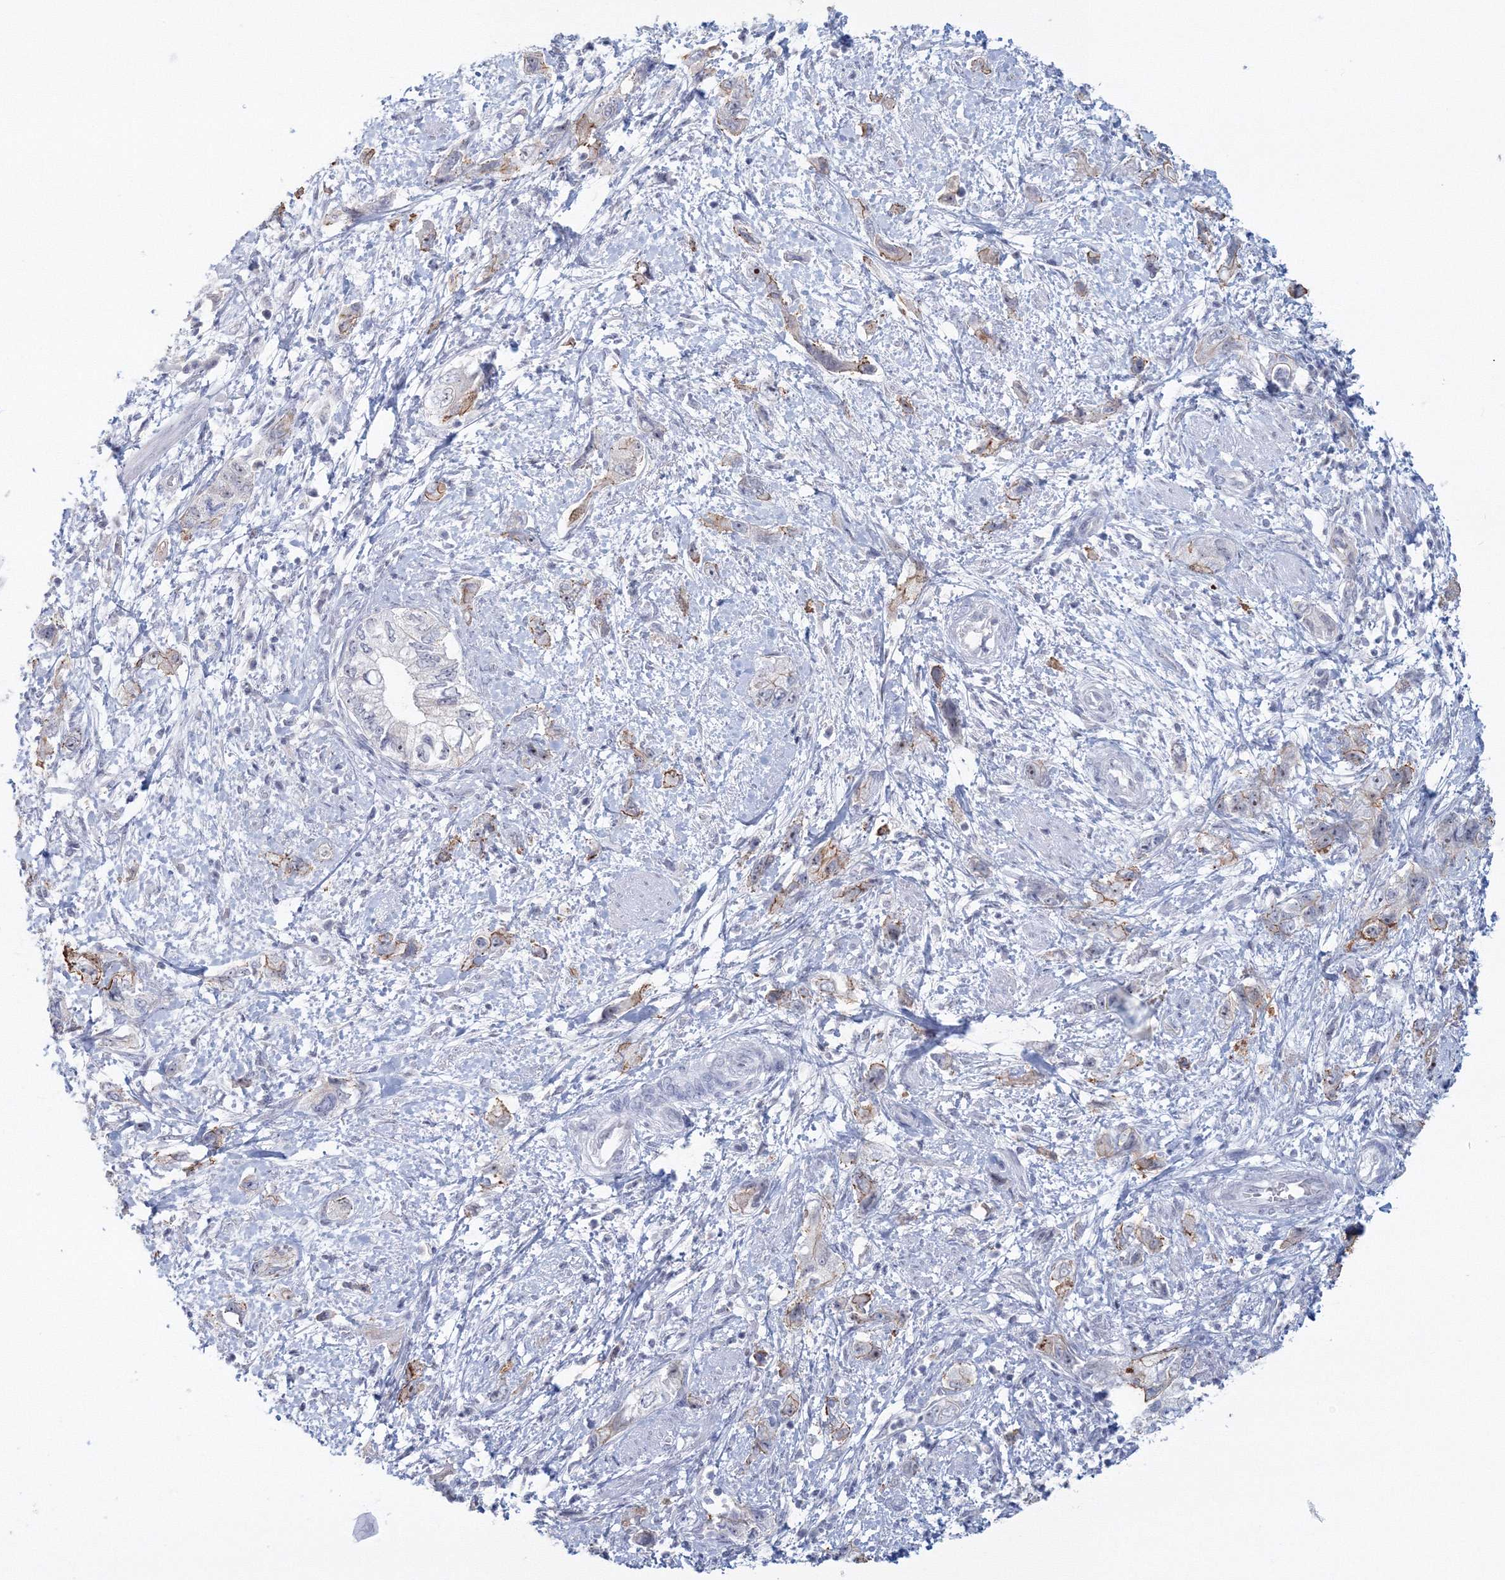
{"staining": {"intensity": "weak", "quantity": "<25%", "location": "cytoplasmic/membranous"}, "tissue": "pancreatic cancer", "cell_type": "Tumor cells", "image_type": "cancer", "snomed": [{"axis": "morphology", "description": "Adenocarcinoma, NOS"}, {"axis": "topography", "description": "Pancreas"}], "caption": "The micrograph demonstrates no staining of tumor cells in pancreatic cancer (adenocarcinoma).", "gene": "VSIG1", "patient": {"sex": "female", "age": 73}}